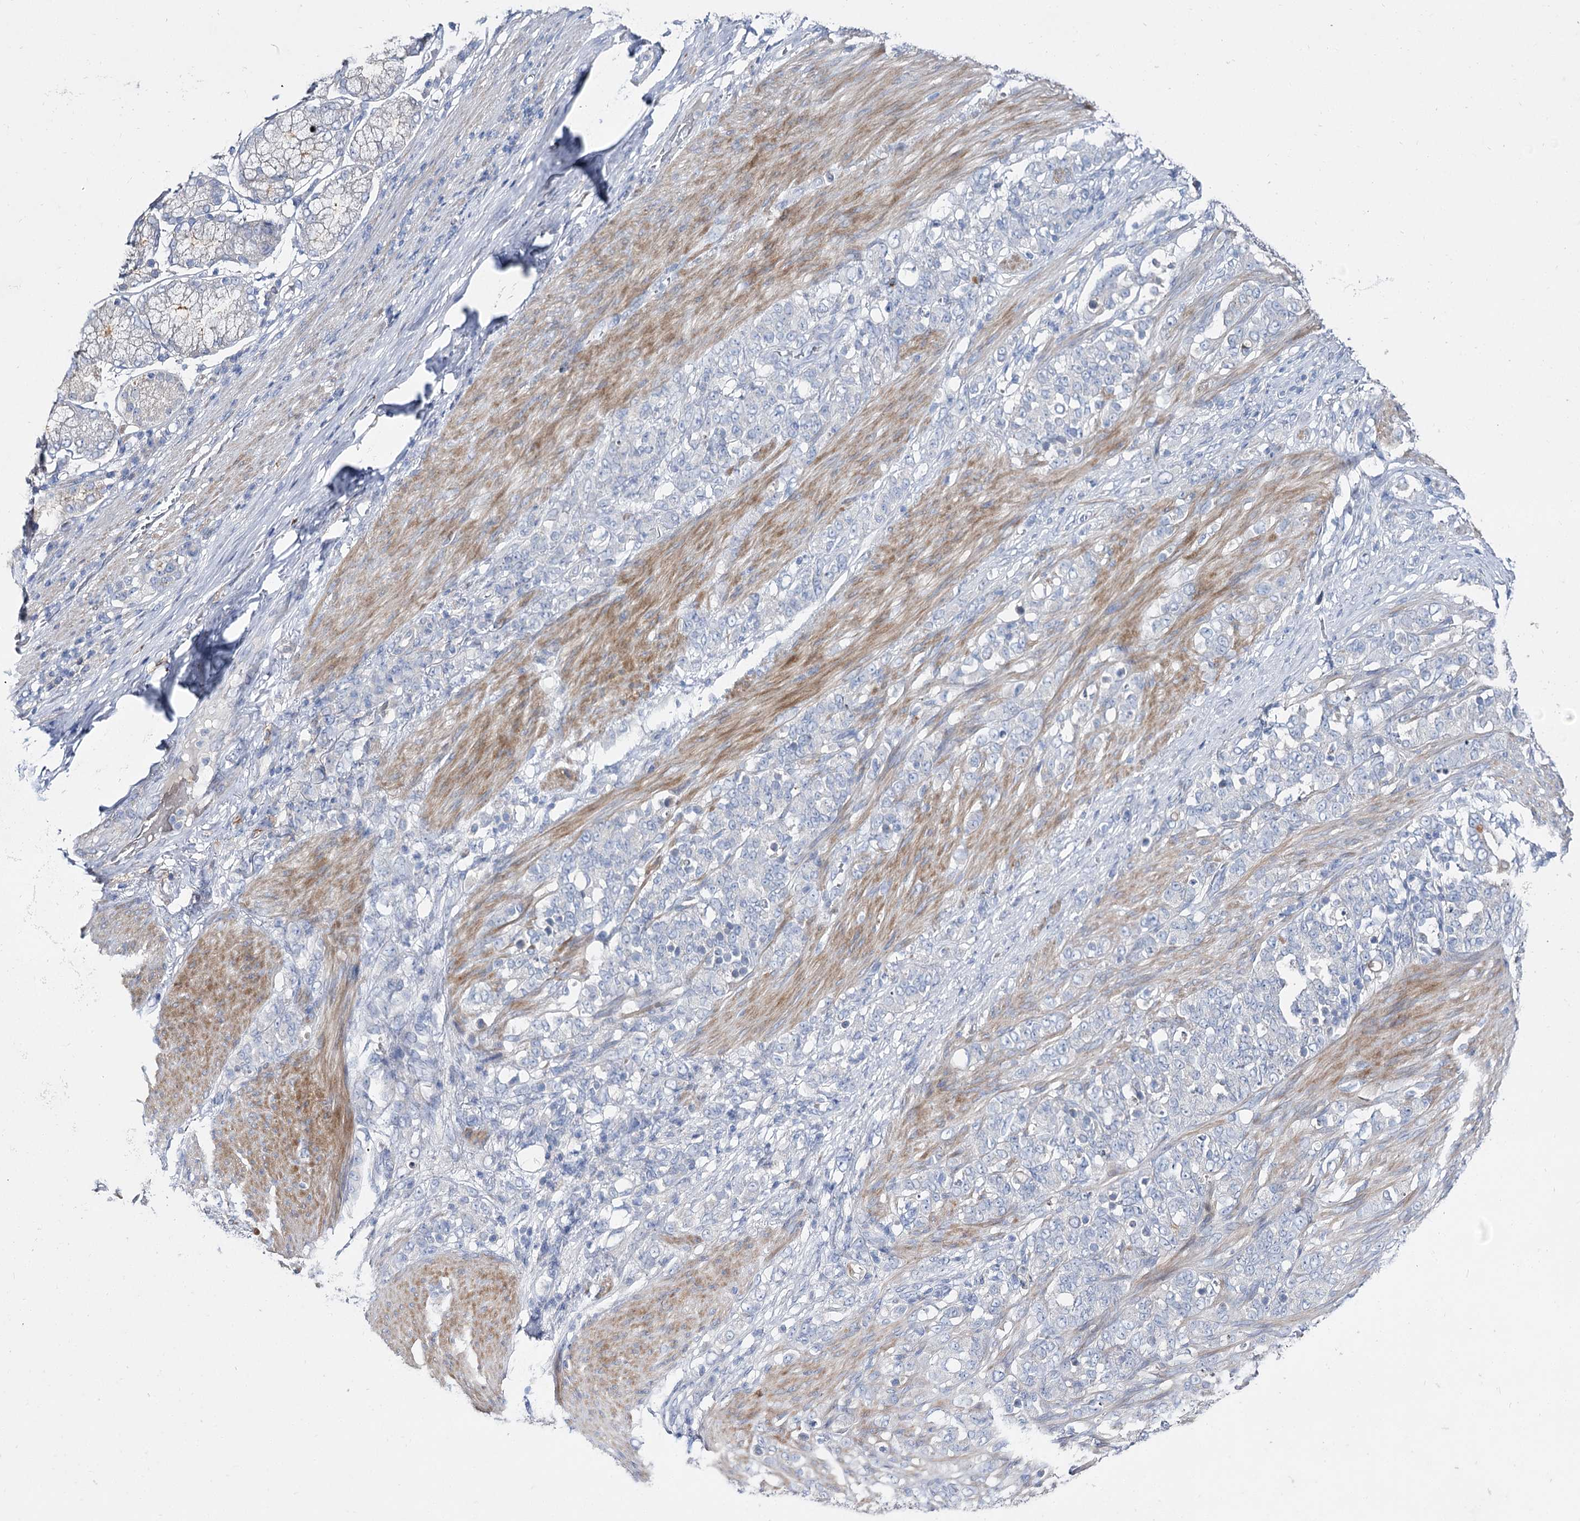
{"staining": {"intensity": "negative", "quantity": "none", "location": "none"}, "tissue": "stomach cancer", "cell_type": "Tumor cells", "image_type": "cancer", "snomed": [{"axis": "morphology", "description": "Adenocarcinoma, NOS"}, {"axis": "topography", "description": "Stomach"}], "caption": "Immunohistochemistry (IHC) of human stomach adenocarcinoma exhibits no positivity in tumor cells.", "gene": "NRAP", "patient": {"sex": "female", "age": 79}}